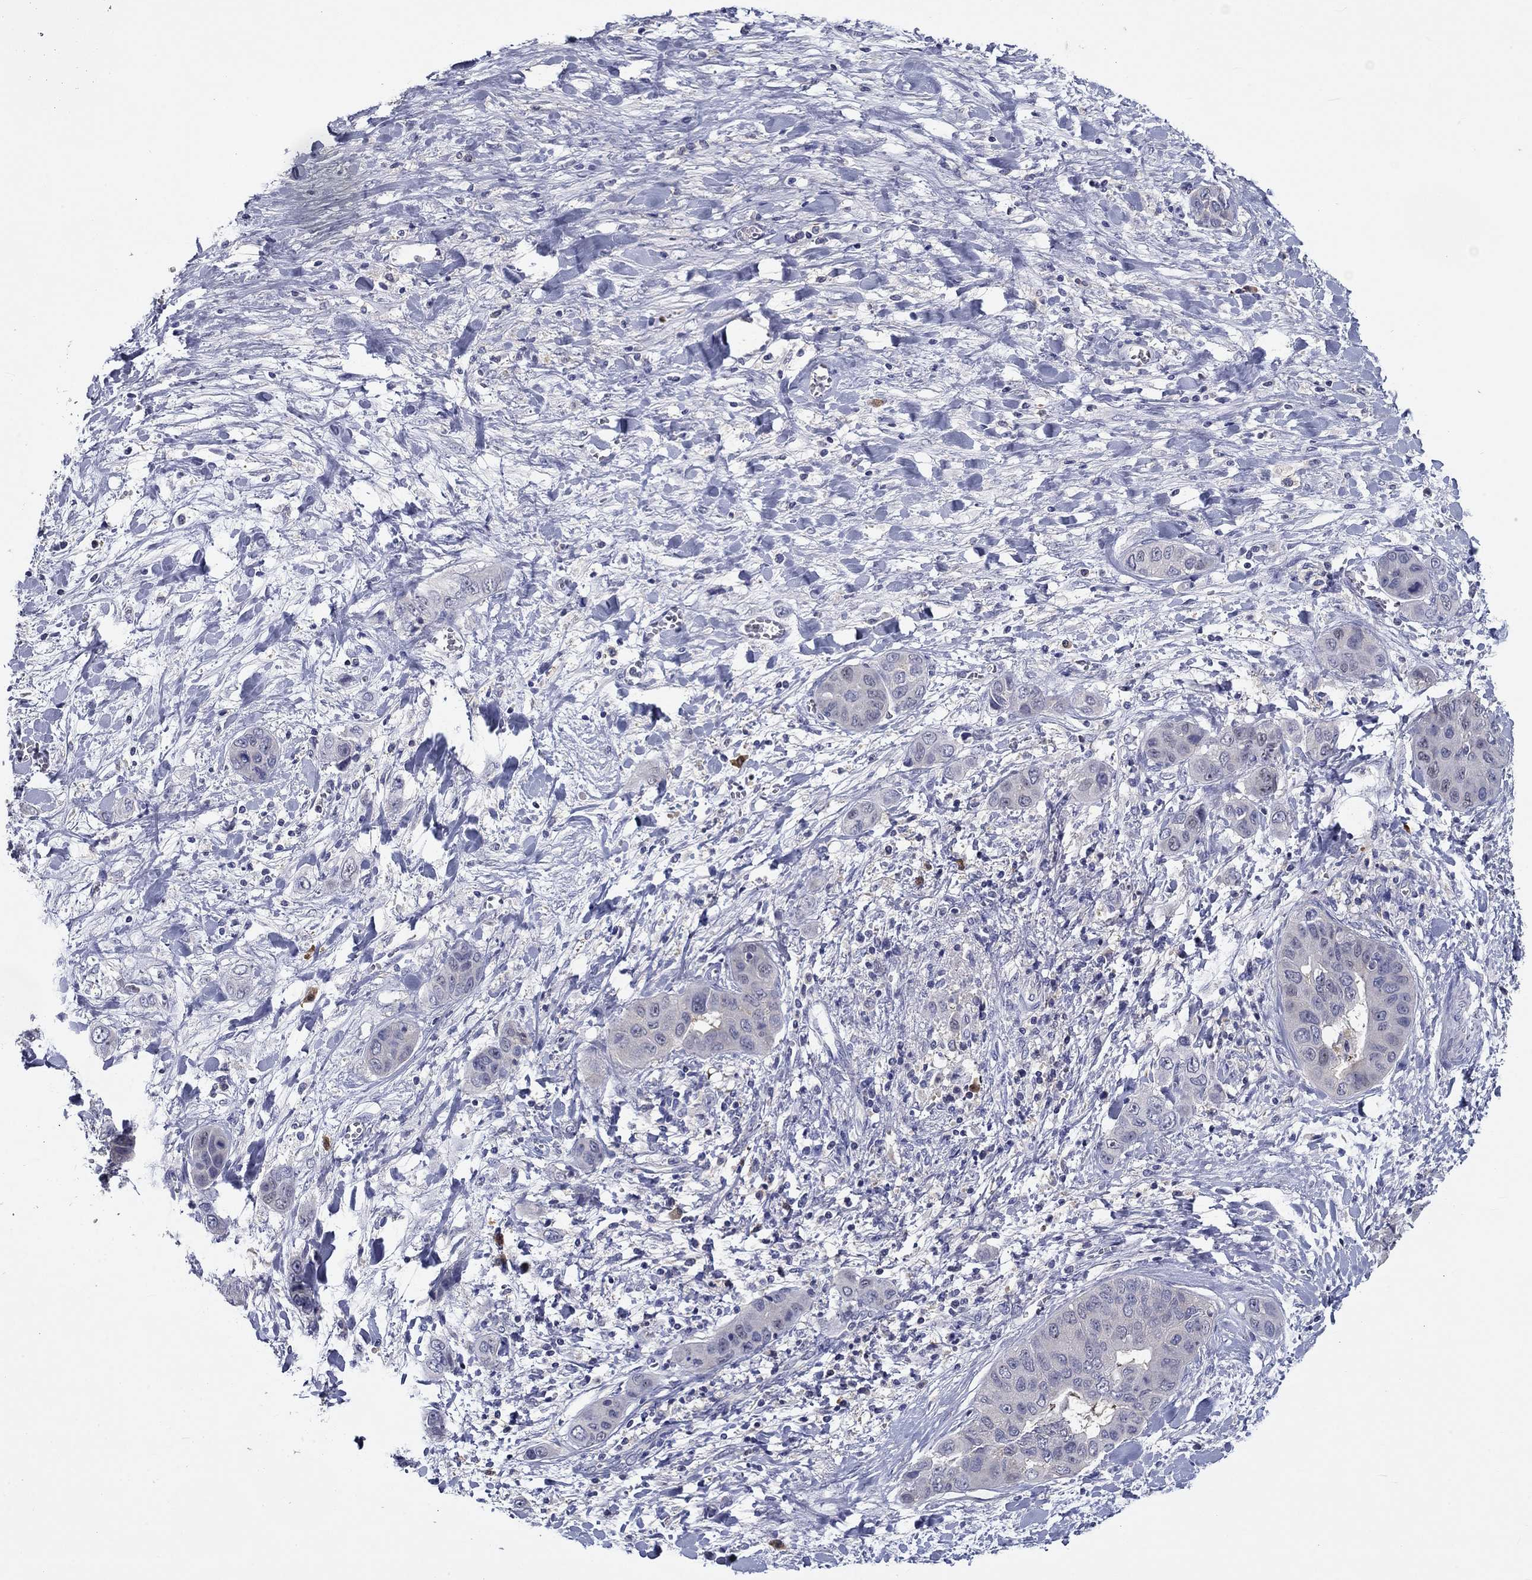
{"staining": {"intensity": "negative", "quantity": "none", "location": "none"}, "tissue": "liver cancer", "cell_type": "Tumor cells", "image_type": "cancer", "snomed": [{"axis": "morphology", "description": "Cholangiocarcinoma"}, {"axis": "topography", "description": "Liver"}], "caption": "Tumor cells show no significant positivity in liver cholangiocarcinoma. The staining was performed using DAB to visualize the protein expression in brown, while the nuclei were stained in blue with hematoxylin (Magnification: 20x).", "gene": "POU2F2", "patient": {"sex": "female", "age": 52}}